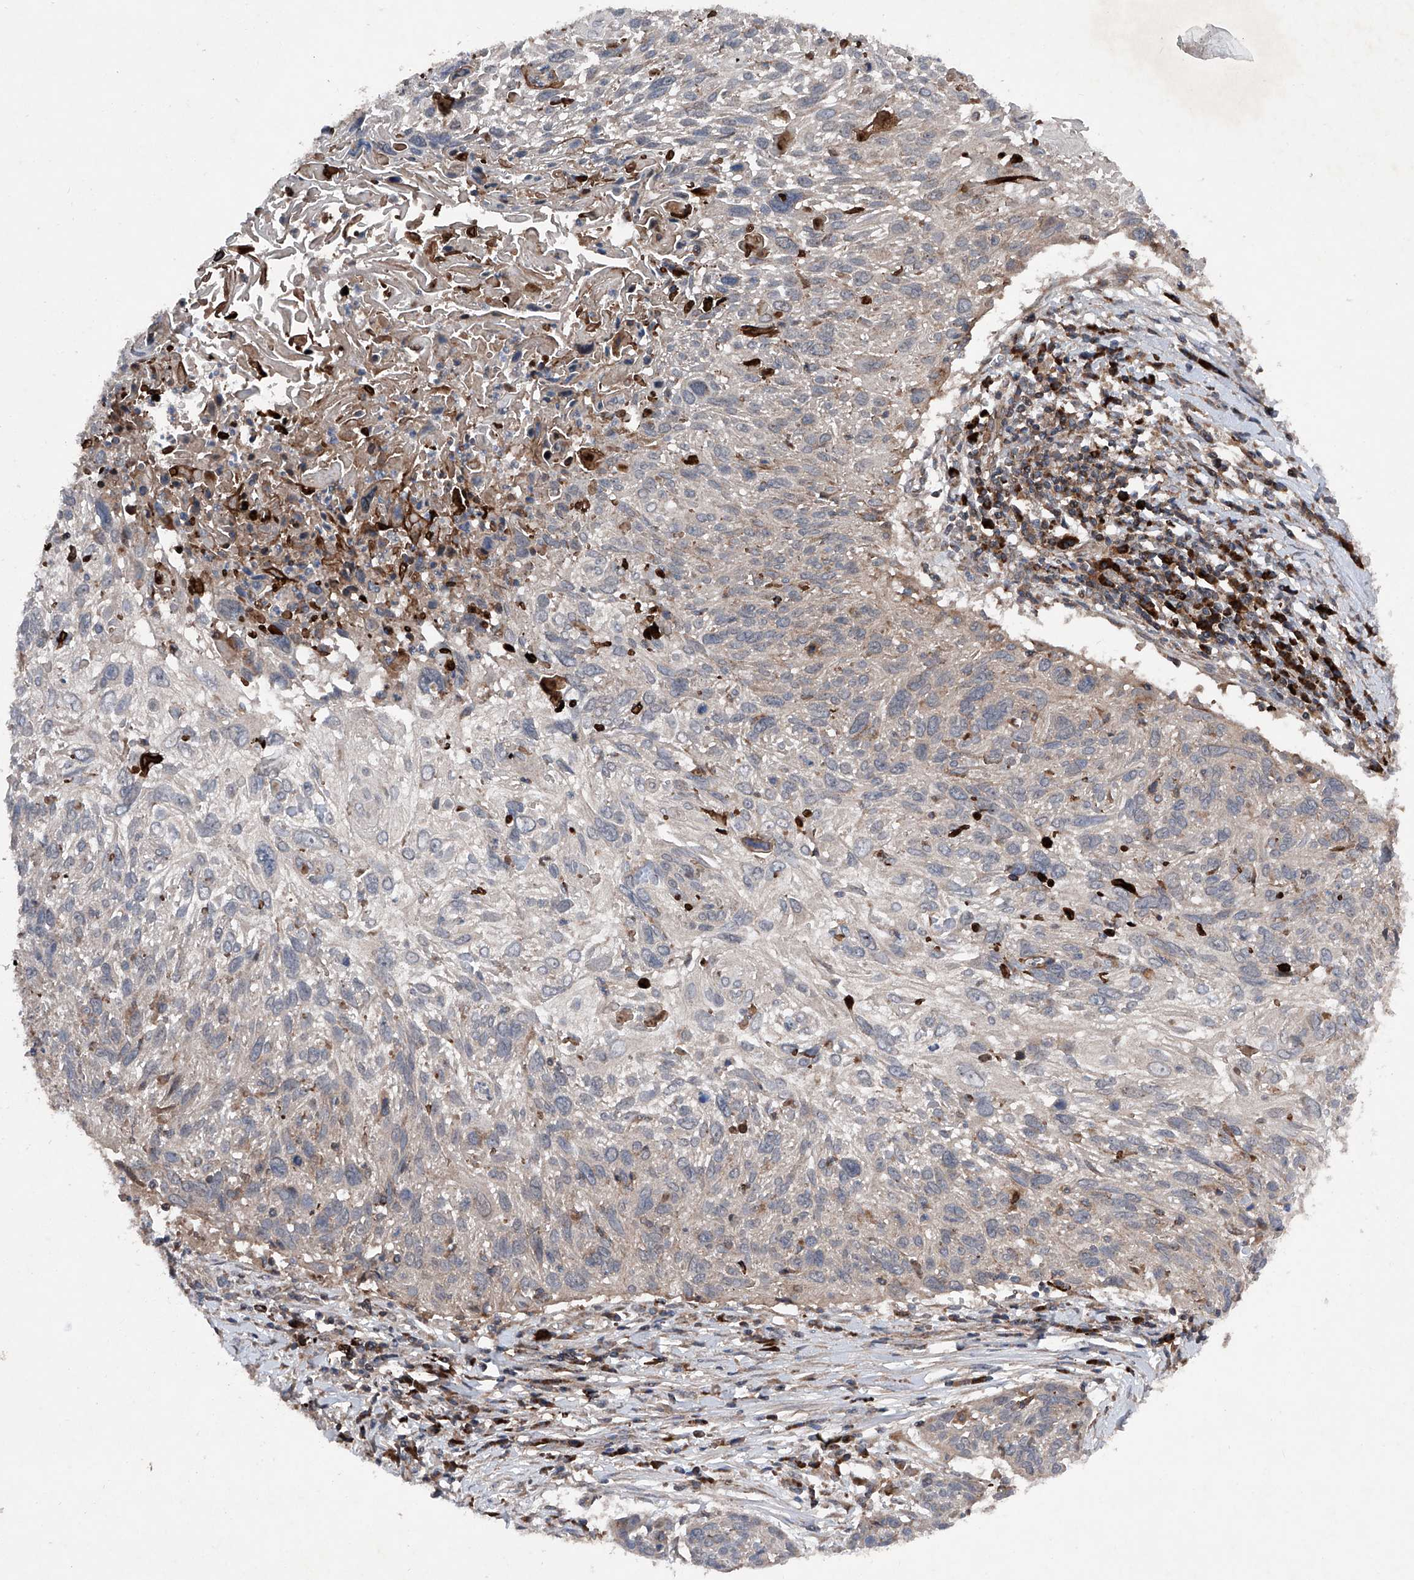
{"staining": {"intensity": "negative", "quantity": "none", "location": "none"}, "tissue": "cervical cancer", "cell_type": "Tumor cells", "image_type": "cancer", "snomed": [{"axis": "morphology", "description": "Squamous cell carcinoma, NOS"}, {"axis": "topography", "description": "Cervix"}], "caption": "This image is of cervical cancer stained with IHC to label a protein in brown with the nuclei are counter-stained blue. There is no staining in tumor cells.", "gene": "DAD1", "patient": {"sex": "female", "age": 51}}